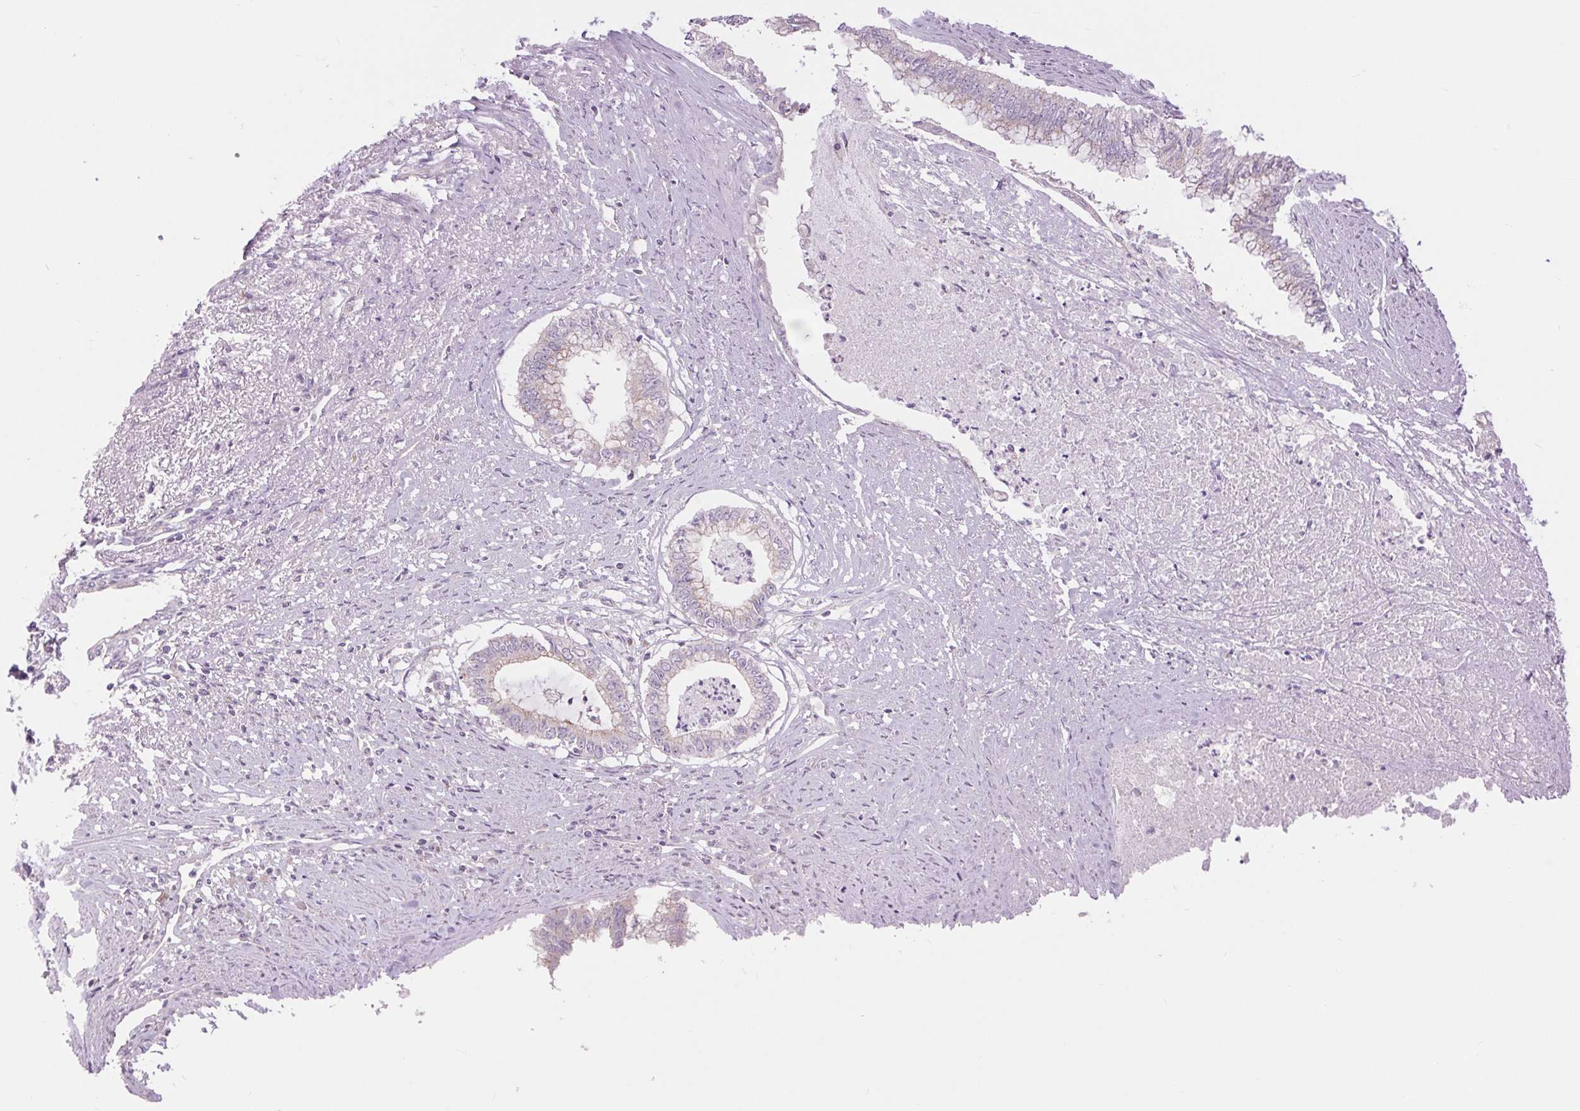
{"staining": {"intensity": "negative", "quantity": "none", "location": "none"}, "tissue": "endometrial cancer", "cell_type": "Tumor cells", "image_type": "cancer", "snomed": [{"axis": "morphology", "description": "Adenocarcinoma, NOS"}, {"axis": "topography", "description": "Endometrium"}], "caption": "This image is of endometrial adenocarcinoma stained with IHC to label a protein in brown with the nuclei are counter-stained blue. There is no positivity in tumor cells.", "gene": "CTNNA3", "patient": {"sex": "female", "age": 79}}